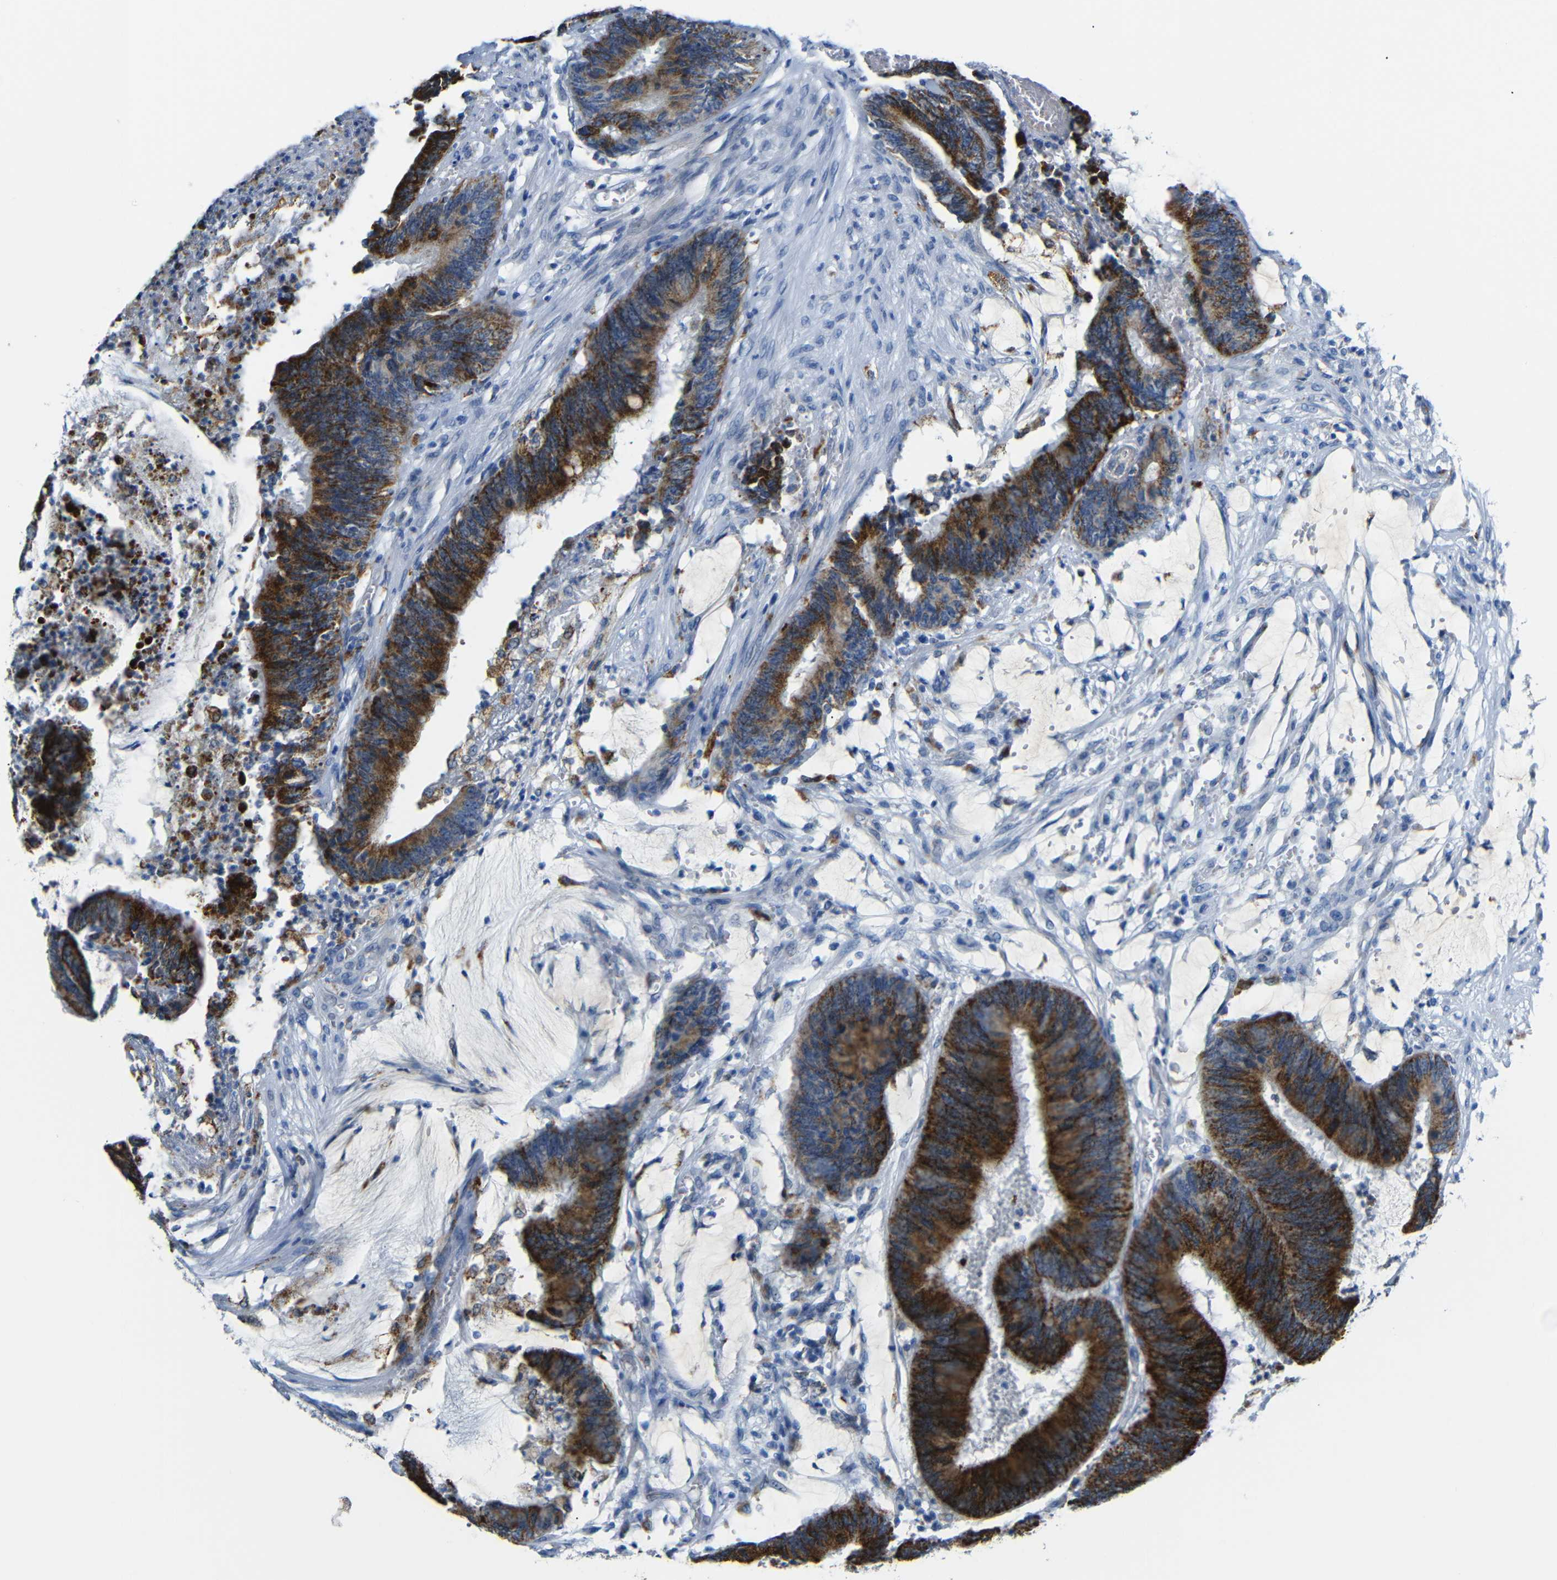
{"staining": {"intensity": "strong", "quantity": ">75%", "location": "cytoplasmic/membranous"}, "tissue": "colorectal cancer", "cell_type": "Tumor cells", "image_type": "cancer", "snomed": [{"axis": "morphology", "description": "Adenocarcinoma, NOS"}, {"axis": "topography", "description": "Rectum"}], "caption": "Human colorectal cancer stained with a brown dye exhibits strong cytoplasmic/membranous positive positivity in about >75% of tumor cells.", "gene": "C15orf48", "patient": {"sex": "female", "age": 66}}